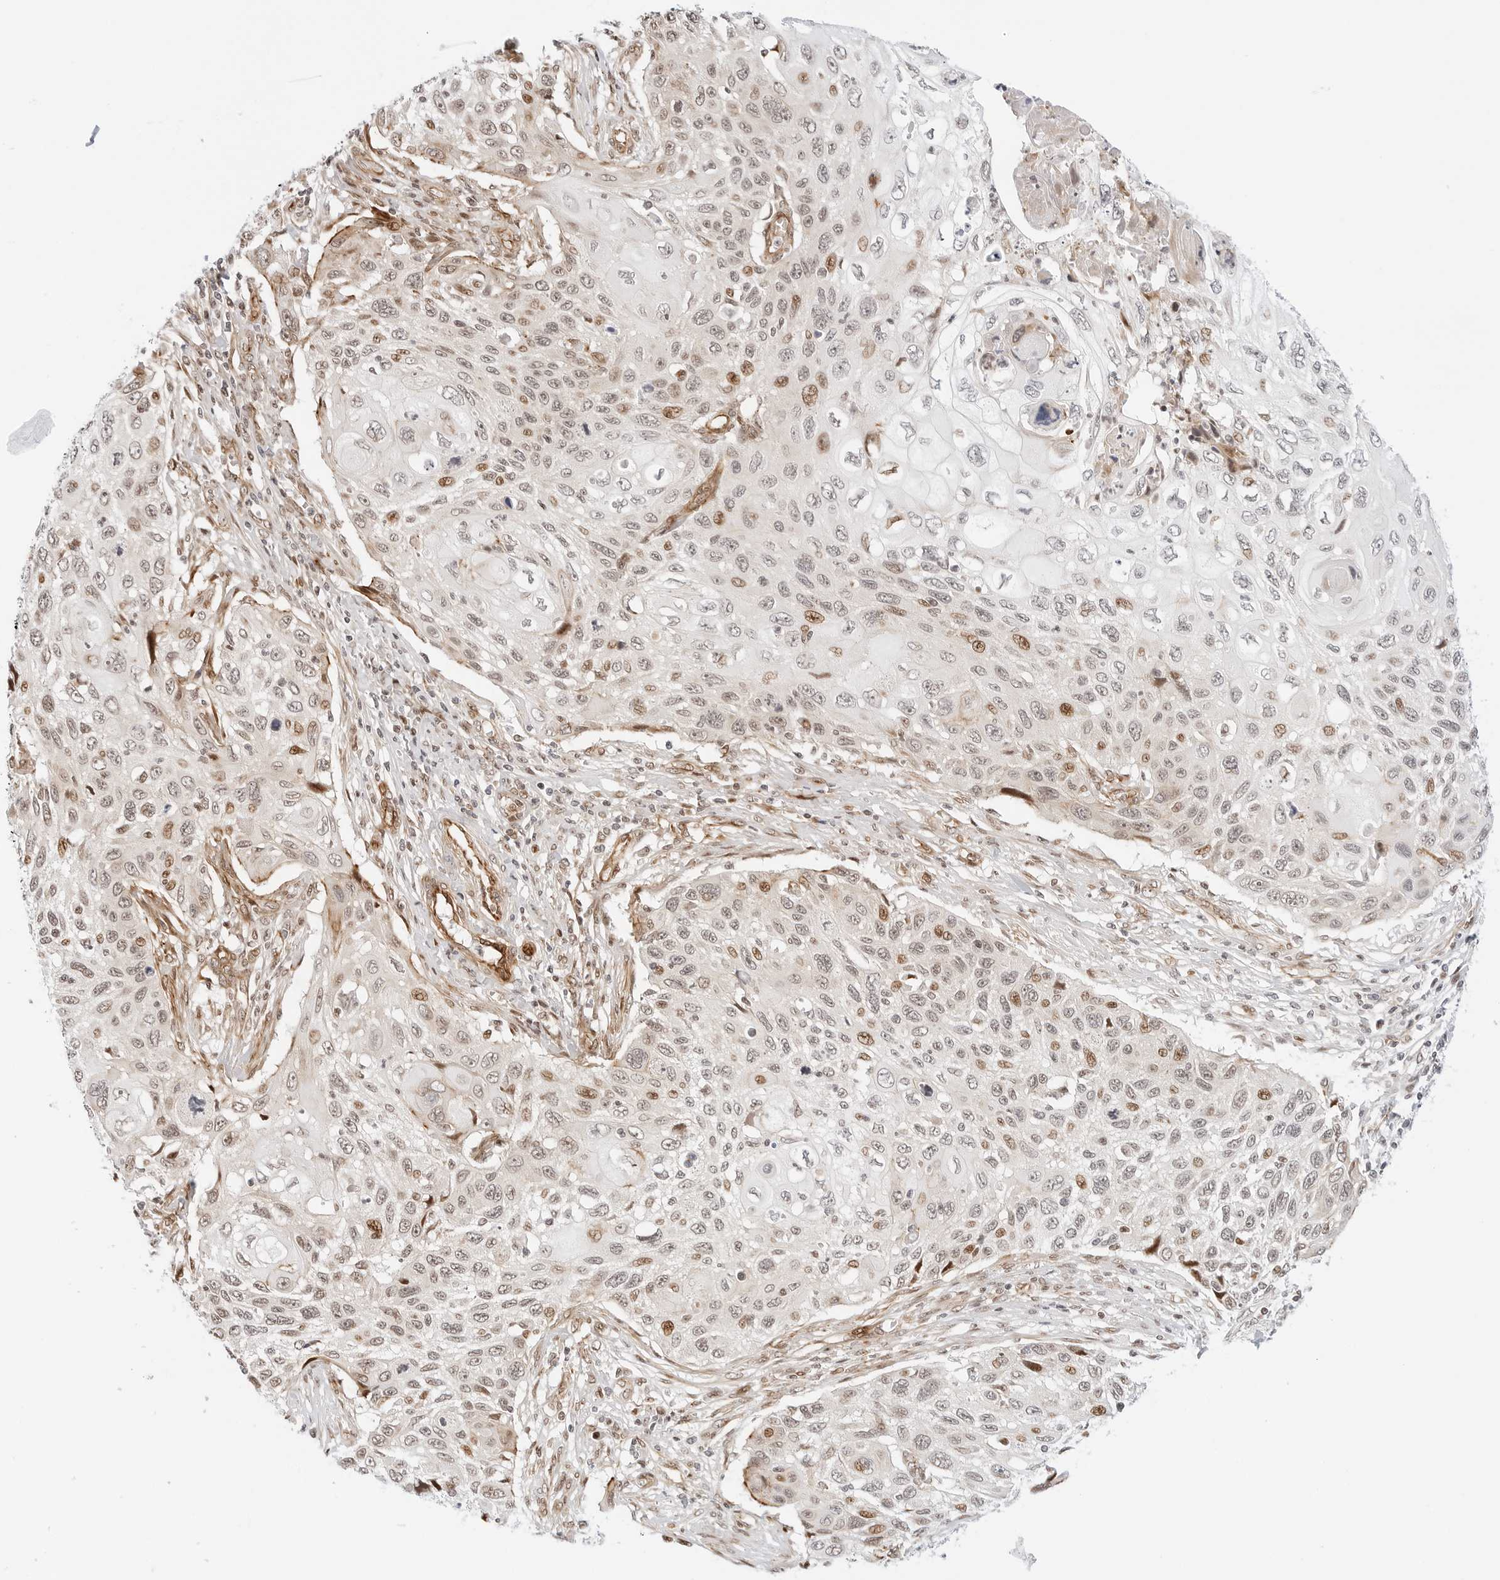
{"staining": {"intensity": "moderate", "quantity": "<25%", "location": "nuclear"}, "tissue": "cervical cancer", "cell_type": "Tumor cells", "image_type": "cancer", "snomed": [{"axis": "morphology", "description": "Squamous cell carcinoma, NOS"}, {"axis": "topography", "description": "Cervix"}], "caption": "Squamous cell carcinoma (cervical) tissue exhibits moderate nuclear positivity in about <25% of tumor cells, visualized by immunohistochemistry. (IHC, brightfield microscopy, high magnification).", "gene": "ZNF613", "patient": {"sex": "female", "age": 70}}